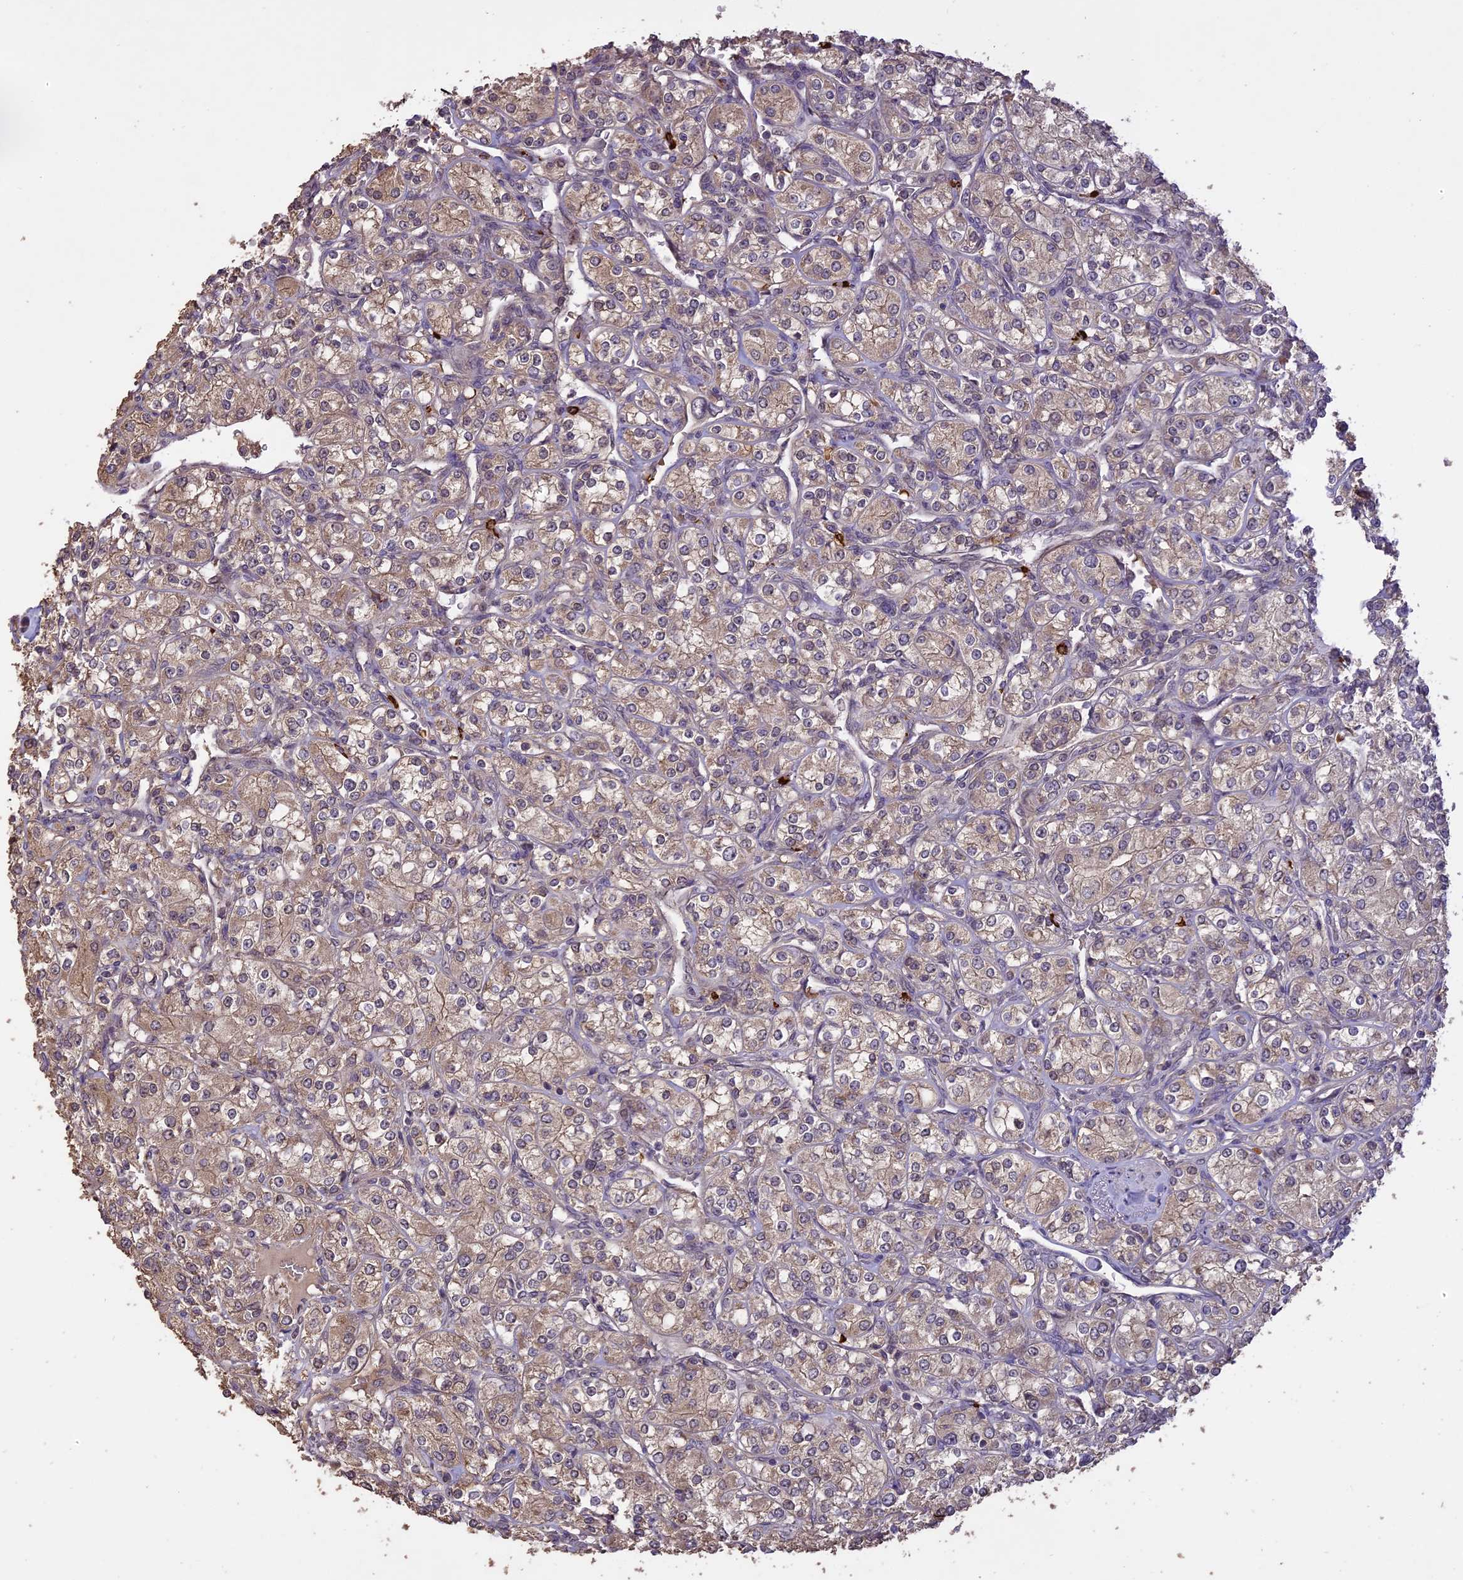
{"staining": {"intensity": "moderate", "quantity": "<25%", "location": "cytoplasmic/membranous"}, "tissue": "renal cancer", "cell_type": "Tumor cells", "image_type": "cancer", "snomed": [{"axis": "morphology", "description": "Adenocarcinoma, NOS"}, {"axis": "topography", "description": "Kidney"}], "caption": "The micrograph reveals a brown stain indicating the presence of a protein in the cytoplasmic/membranous of tumor cells in renal cancer (adenocarcinoma).", "gene": "TIGD7", "patient": {"sex": "male", "age": 77}}